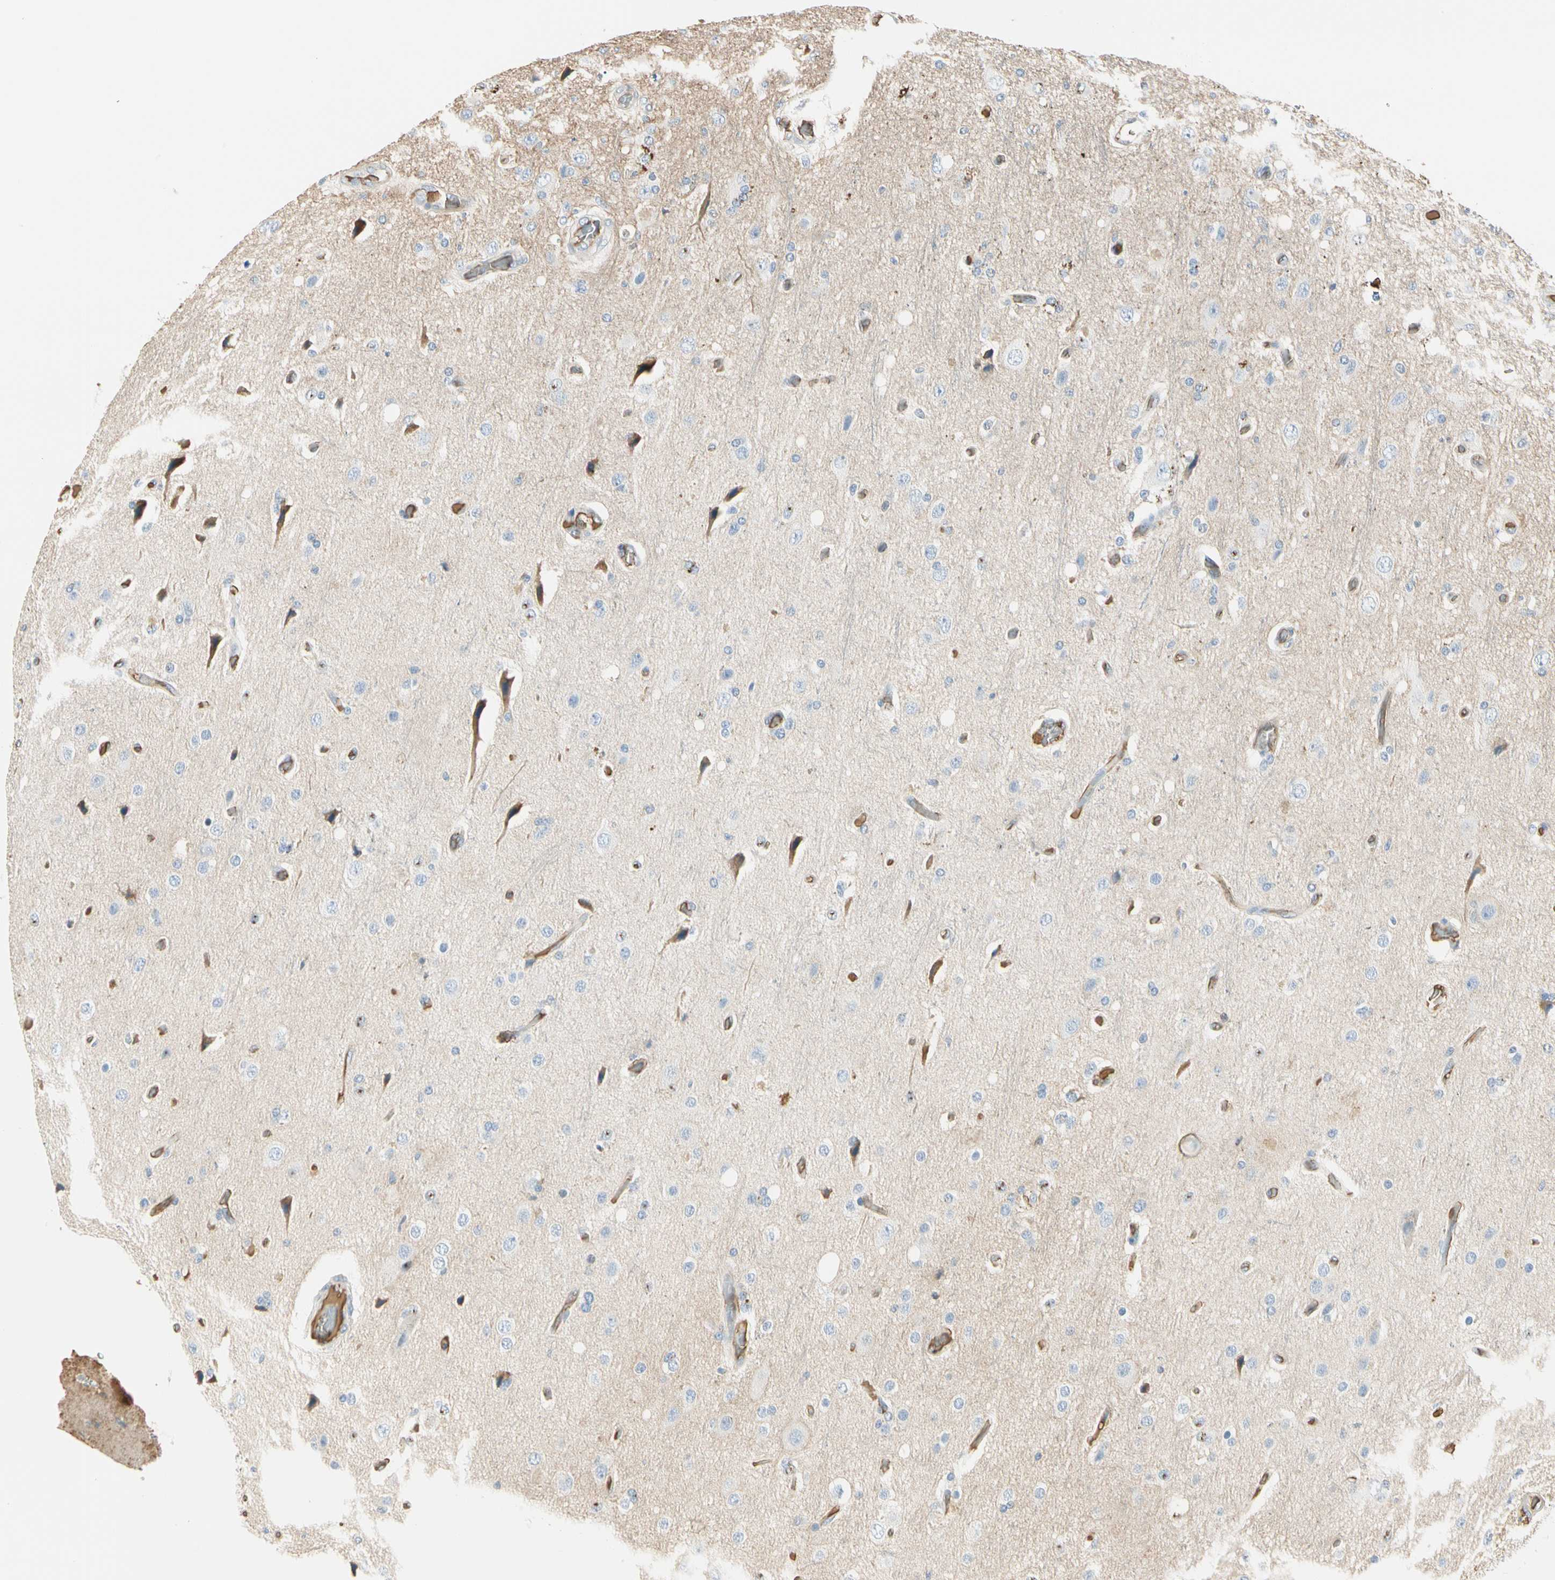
{"staining": {"intensity": "moderate", "quantity": "<25%", "location": "cytoplasmic/membranous,nuclear"}, "tissue": "glioma", "cell_type": "Tumor cells", "image_type": "cancer", "snomed": [{"axis": "morphology", "description": "Normal tissue, NOS"}, {"axis": "morphology", "description": "Glioma, malignant, High grade"}, {"axis": "topography", "description": "Cerebral cortex"}], "caption": "An image showing moderate cytoplasmic/membranous and nuclear expression in about <25% of tumor cells in glioma, as visualized by brown immunohistochemical staining.", "gene": "LAMB3", "patient": {"sex": "male", "age": 77}}